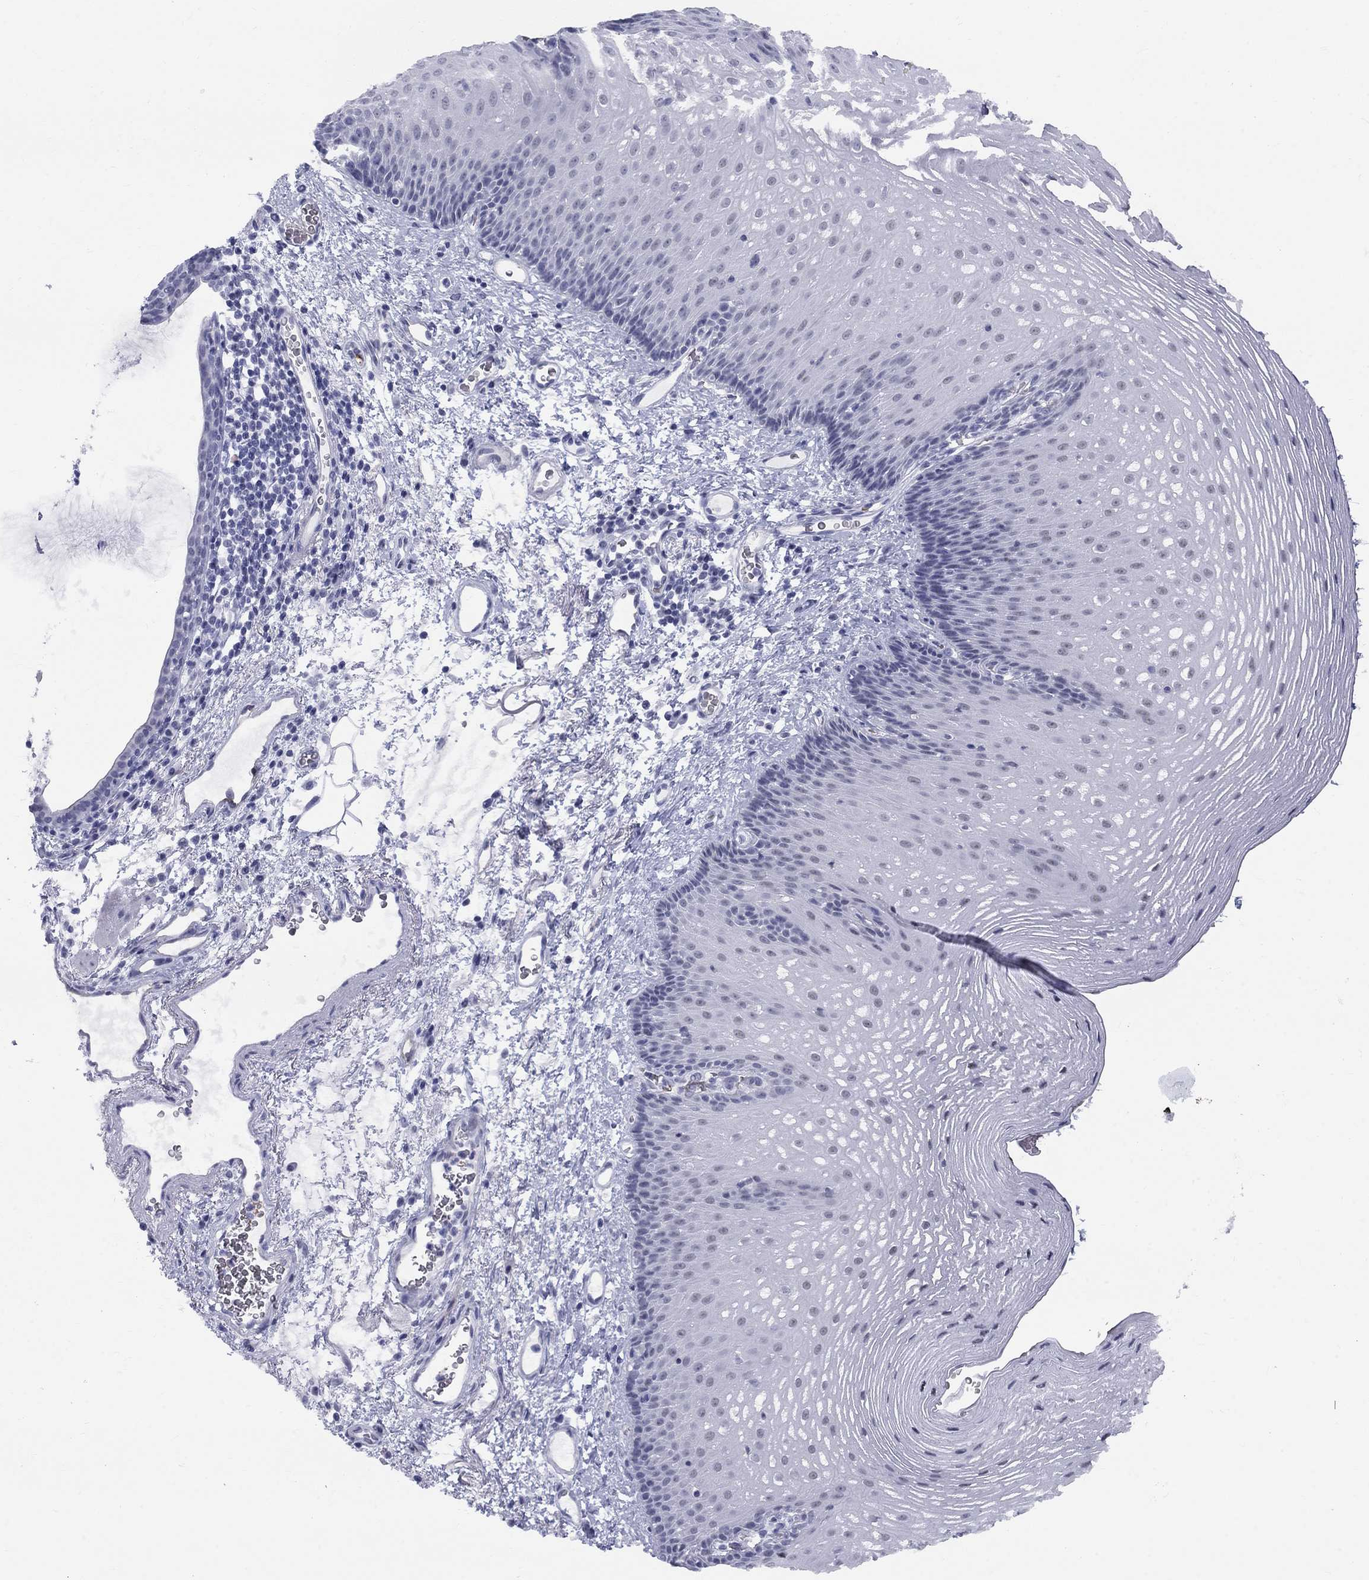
{"staining": {"intensity": "negative", "quantity": "none", "location": "none"}, "tissue": "esophagus", "cell_type": "Squamous epithelial cells", "image_type": "normal", "snomed": [{"axis": "morphology", "description": "Normal tissue, NOS"}, {"axis": "topography", "description": "Esophagus"}], "caption": "The photomicrograph displays no significant expression in squamous epithelial cells of esophagus. The staining is performed using DAB (3,3'-diaminobenzidine) brown chromogen with nuclei counter-stained in using hematoxylin.", "gene": "DMTN", "patient": {"sex": "male", "age": 76}}